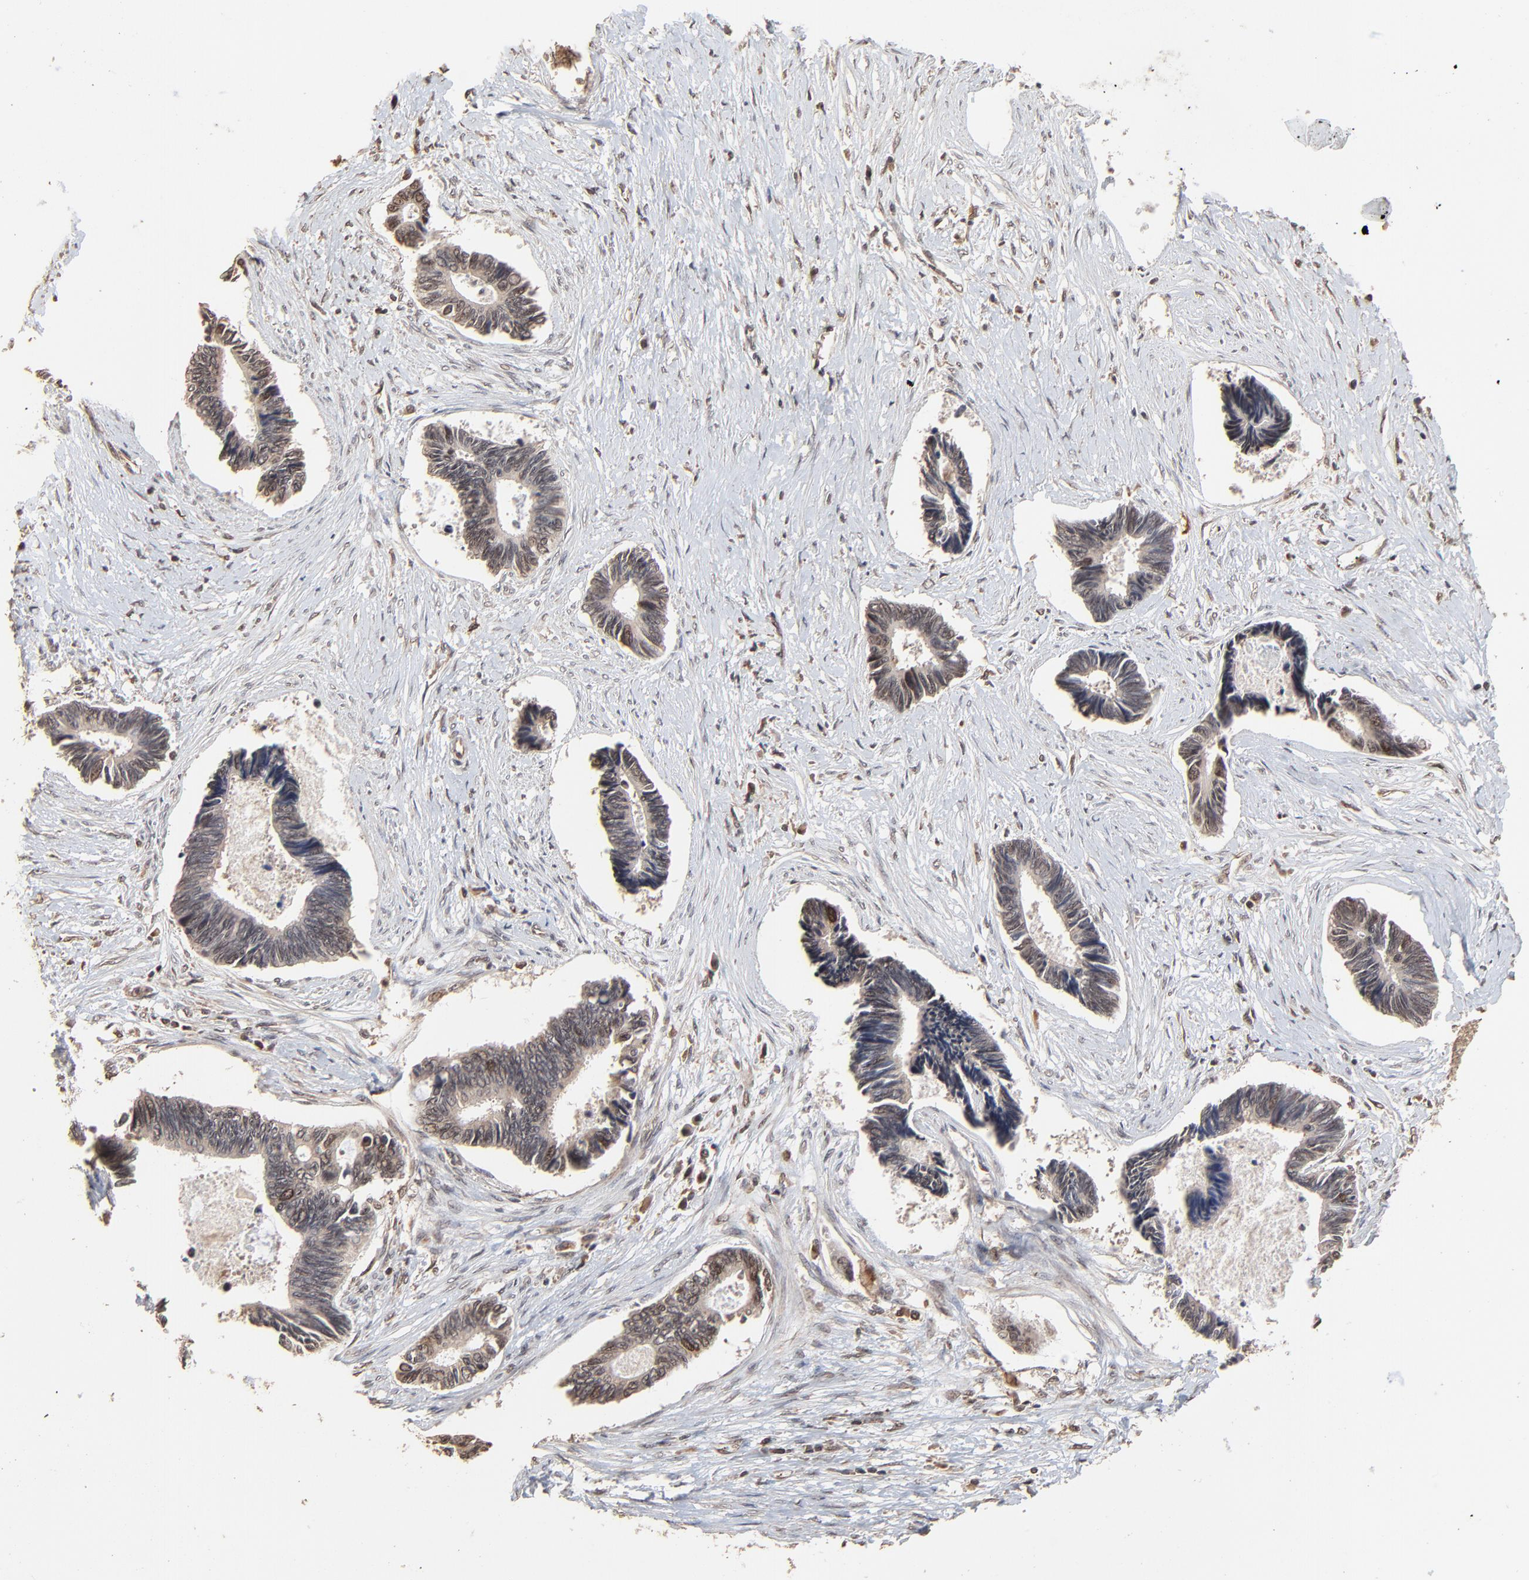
{"staining": {"intensity": "weak", "quantity": ">75%", "location": "cytoplasmic/membranous,nuclear"}, "tissue": "pancreatic cancer", "cell_type": "Tumor cells", "image_type": "cancer", "snomed": [{"axis": "morphology", "description": "Adenocarcinoma, NOS"}, {"axis": "topography", "description": "Pancreas"}], "caption": "This is a micrograph of immunohistochemistry (IHC) staining of pancreatic cancer (adenocarcinoma), which shows weak staining in the cytoplasmic/membranous and nuclear of tumor cells.", "gene": "FAM227A", "patient": {"sex": "female", "age": 70}}